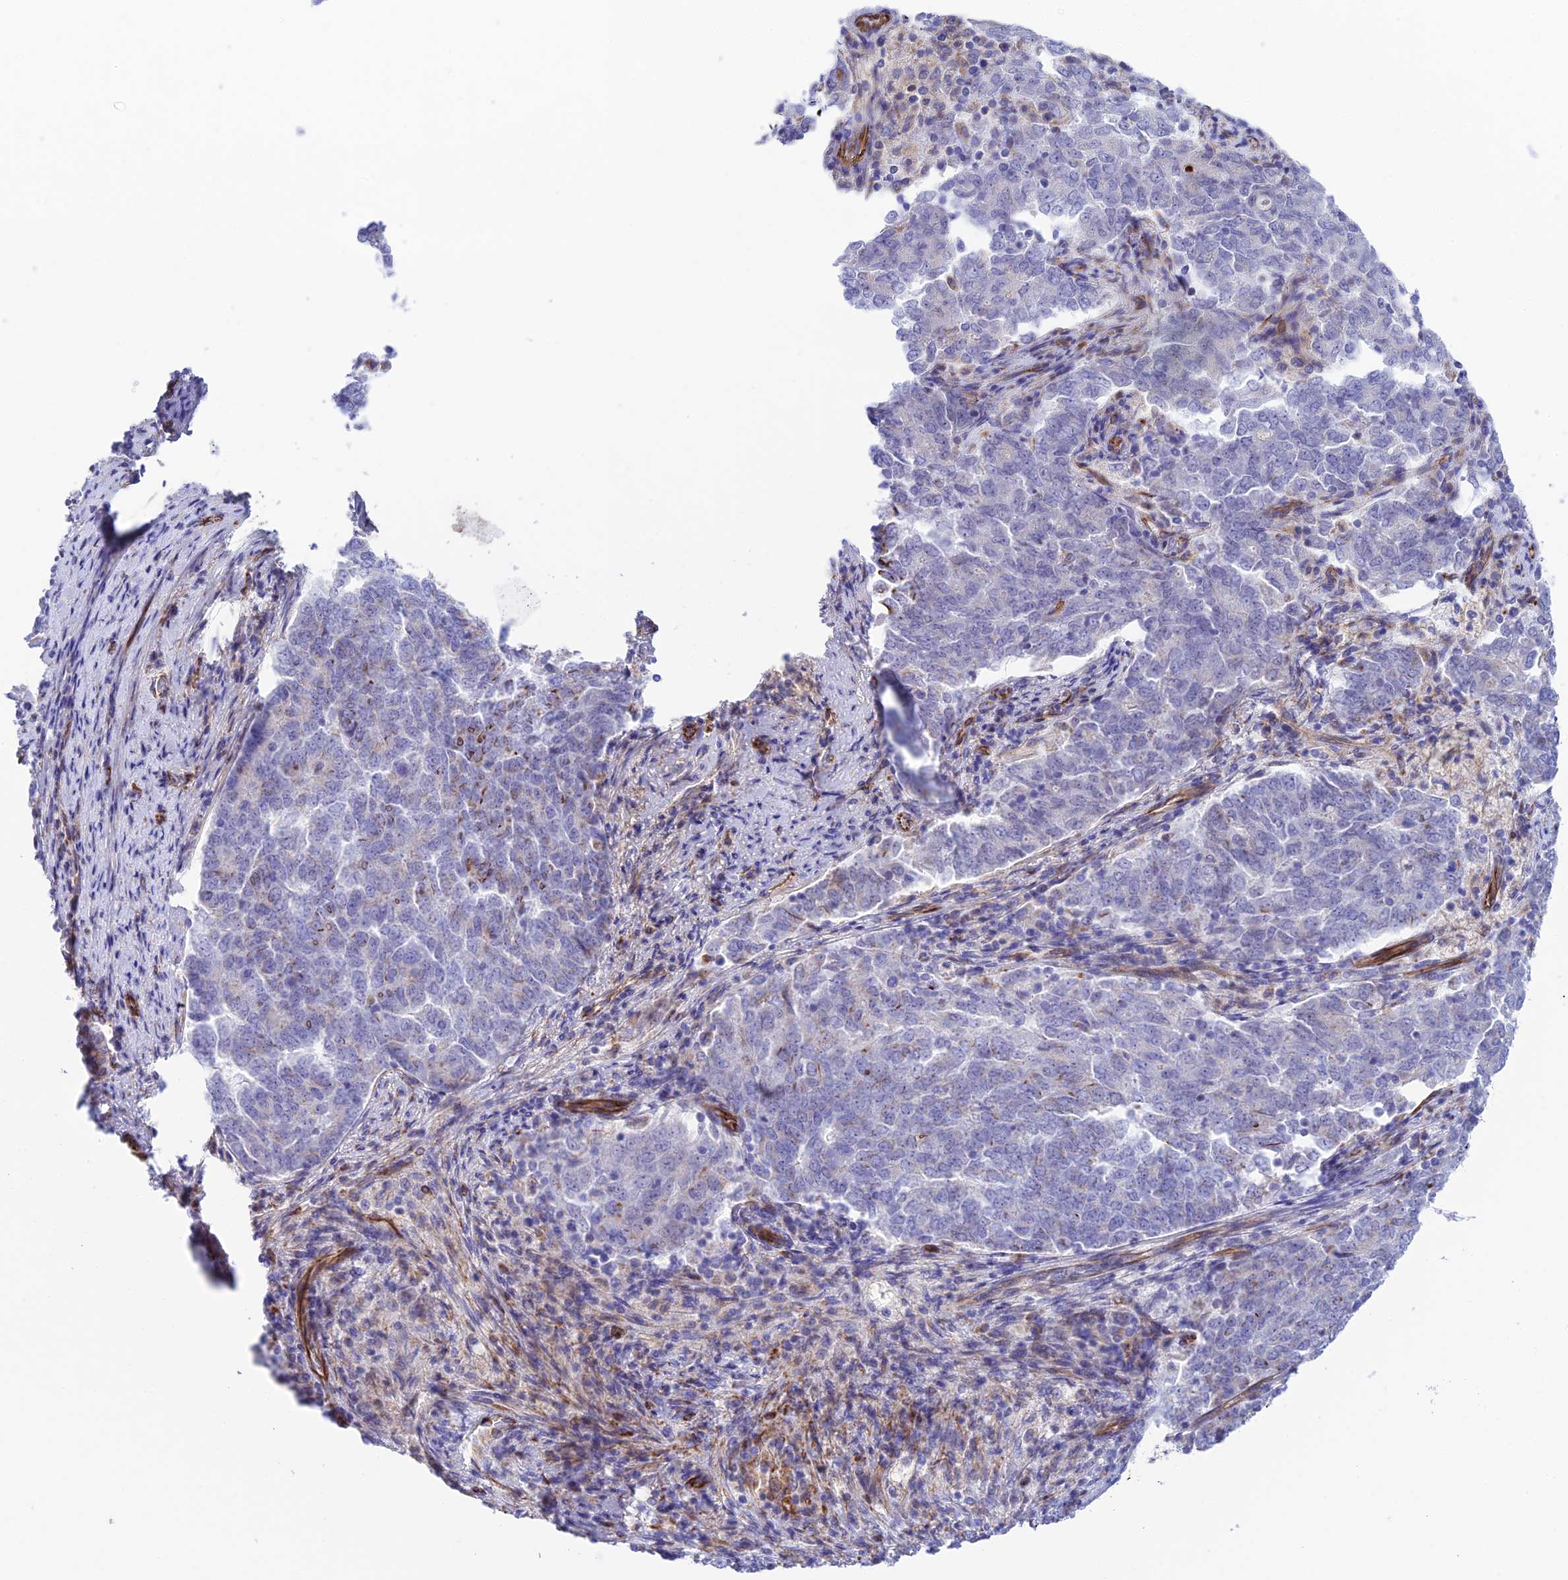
{"staining": {"intensity": "weak", "quantity": "<25%", "location": "cytoplasmic/membranous"}, "tissue": "endometrial cancer", "cell_type": "Tumor cells", "image_type": "cancer", "snomed": [{"axis": "morphology", "description": "Adenocarcinoma, NOS"}, {"axis": "topography", "description": "Endometrium"}], "caption": "Human adenocarcinoma (endometrial) stained for a protein using IHC reveals no staining in tumor cells.", "gene": "ZNF652", "patient": {"sex": "female", "age": 80}}